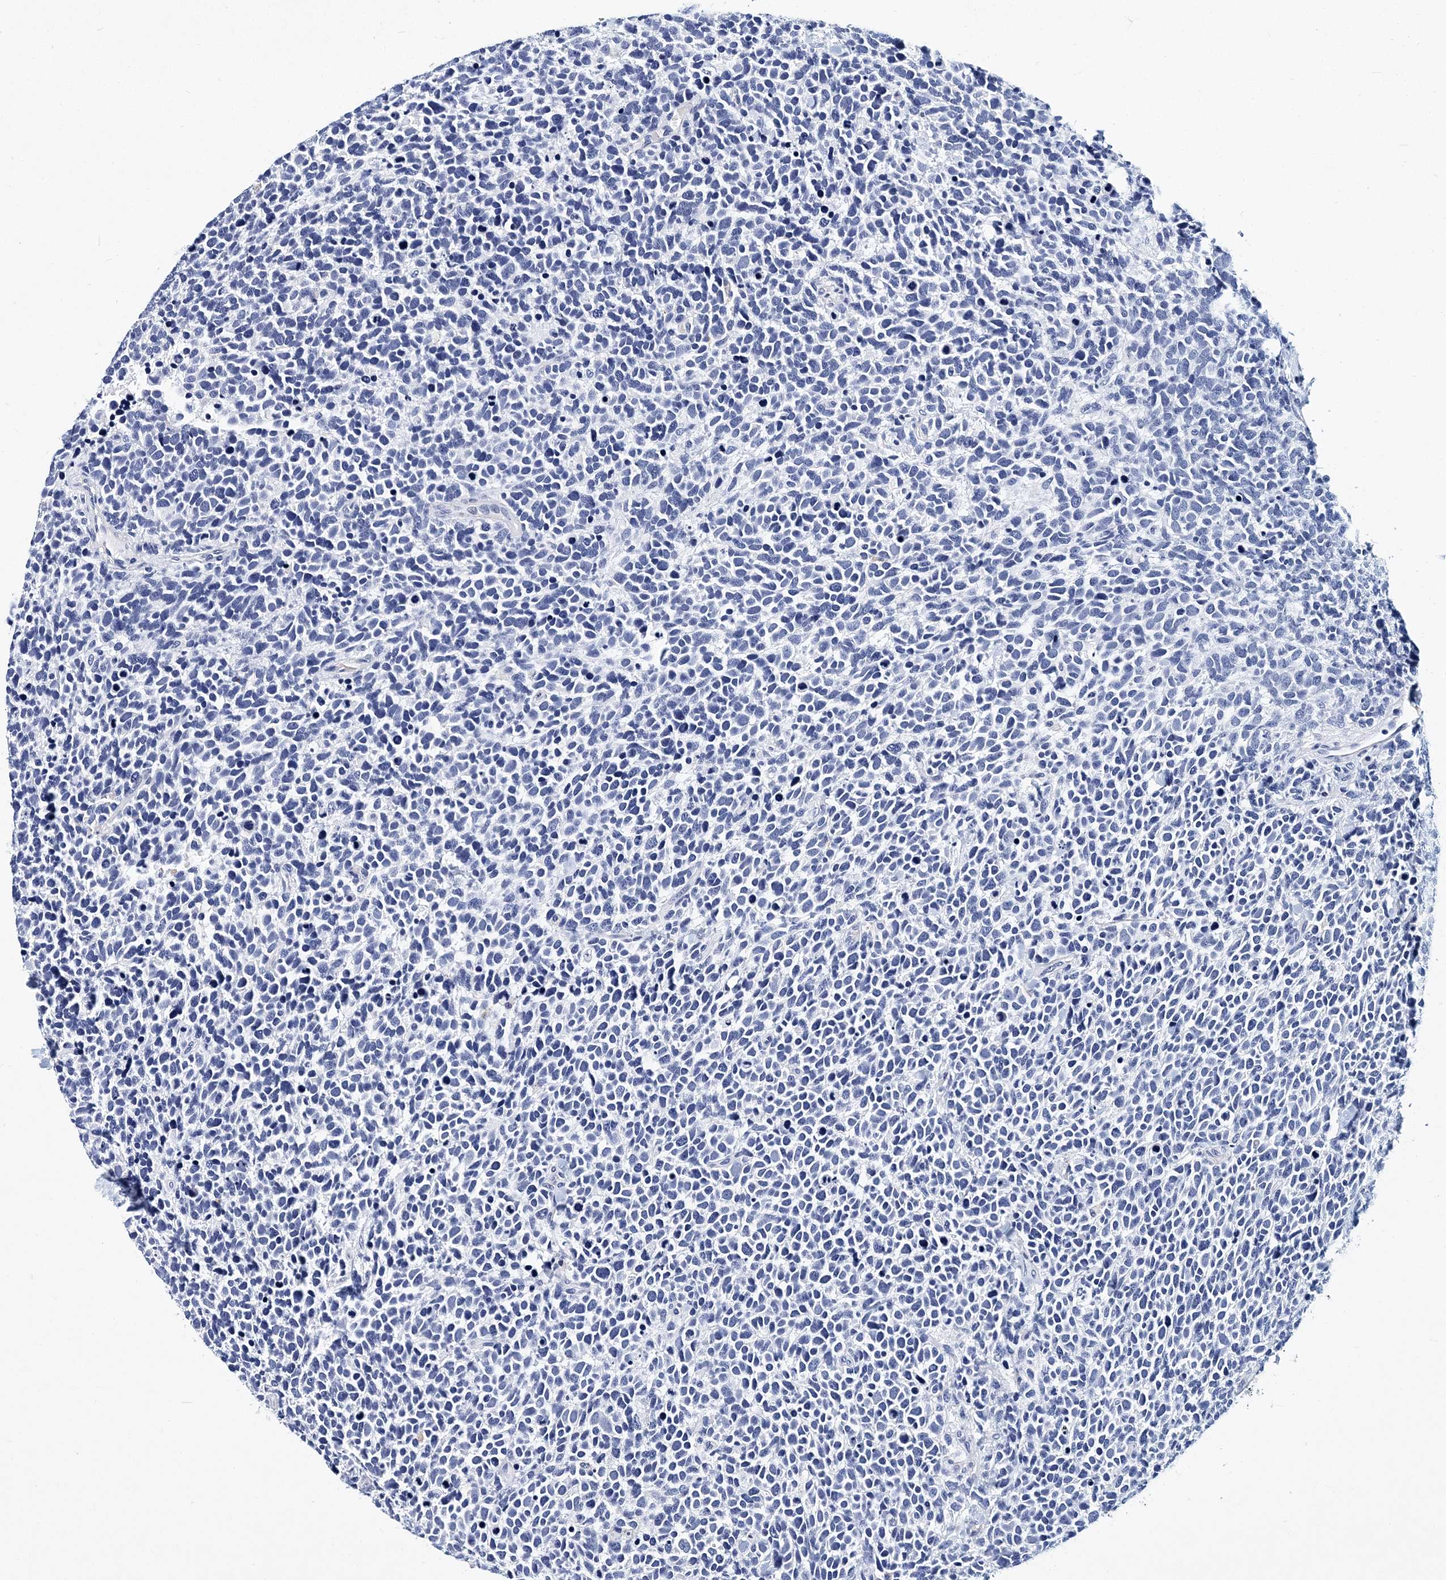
{"staining": {"intensity": "negative", "quantity": "none", "location": "none"}, "tissue": "urothelial cancer", "cell_type": "Tumor cells", "image_type": "cancer", "snomed": [{"axis": "morphology", "description": "Urothelial carcinoma, High grade"}, {"axis": "topography", "description": "Urinary bladder"}], "caption": "Tumor cells show no significant protein expression in urothelial cancer. (DAB (3,3'-diaminobenzidine) immunohistochemistry, high magnification).", "gene": "ITGA2B", "patient": {"sex": "female", "age": 82}}